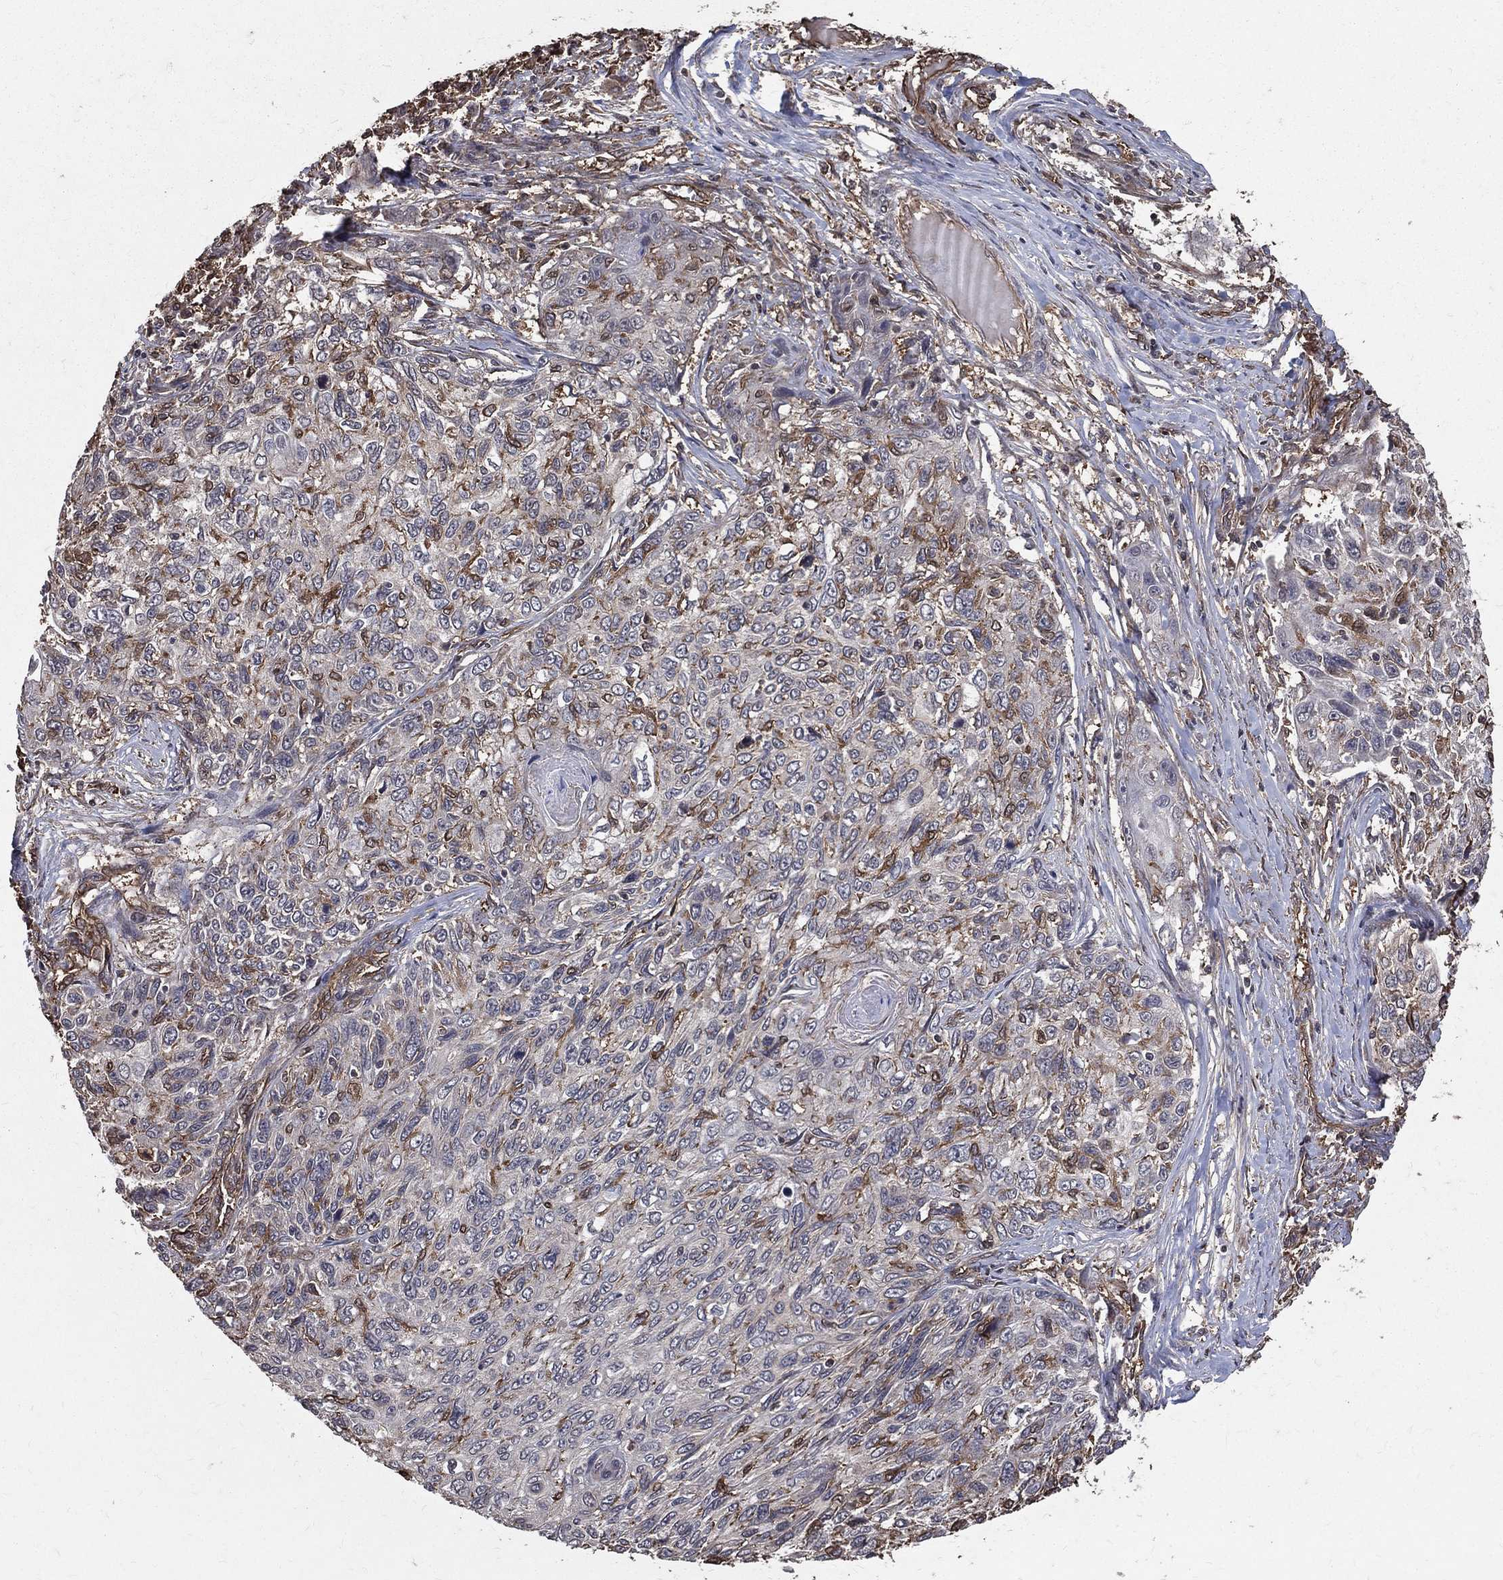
{"staining": {"intensity": "moderate", "quantity": "<25%", "location": "cytoplasmic/membranous"}, "tissue": "skin cancer", "cell_type": "Tumor cells", "image_type": "cancer", "snomed": [{"axis": "morphology", "description": "Squamous cell carcinoma, NOS"}, {"axis": "topography", "description": "Skin"}], "caption": "The photomicrograph shows a brown stain indicating the presence of a protein in the cytoplasmic/membranous of tumor cells in skin cancer (squamous cell carcinoma).", "gene": "DPYSL2", "patient": {"sex": "male", "age": 92}}